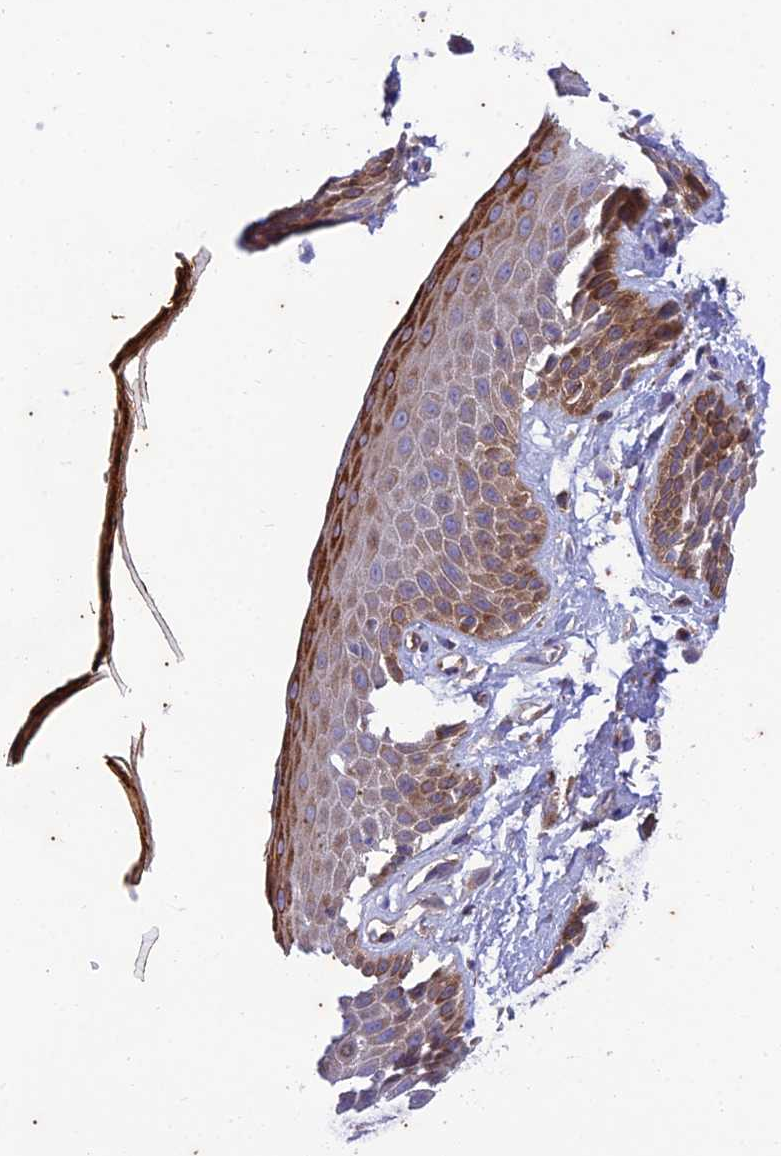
{"staining": {"intensity": "moderate", "quantity": "25%-75%", "location": "cytoplasmic/membranous"}, "tissue": "skin", "cell_type": "Epidermal cells", "image_type": "normal", "snomed": [{"axis": "morphology", "description": "Normal tissue, NOS"}, {"axis": "topography", "description": "Anal"}], "caption": "IHC histopathology image of benign skin: skin stained using immunohistochemistry (IHC) exhibits medium levels of moderate protein expression localized specifically in the cytoplasmic/membranous of epidermal cells, appearing as a cytoplasmic/membranous brown color.", "gene": "PIMREG", "patient": {"sex": "male", "age": 74}}